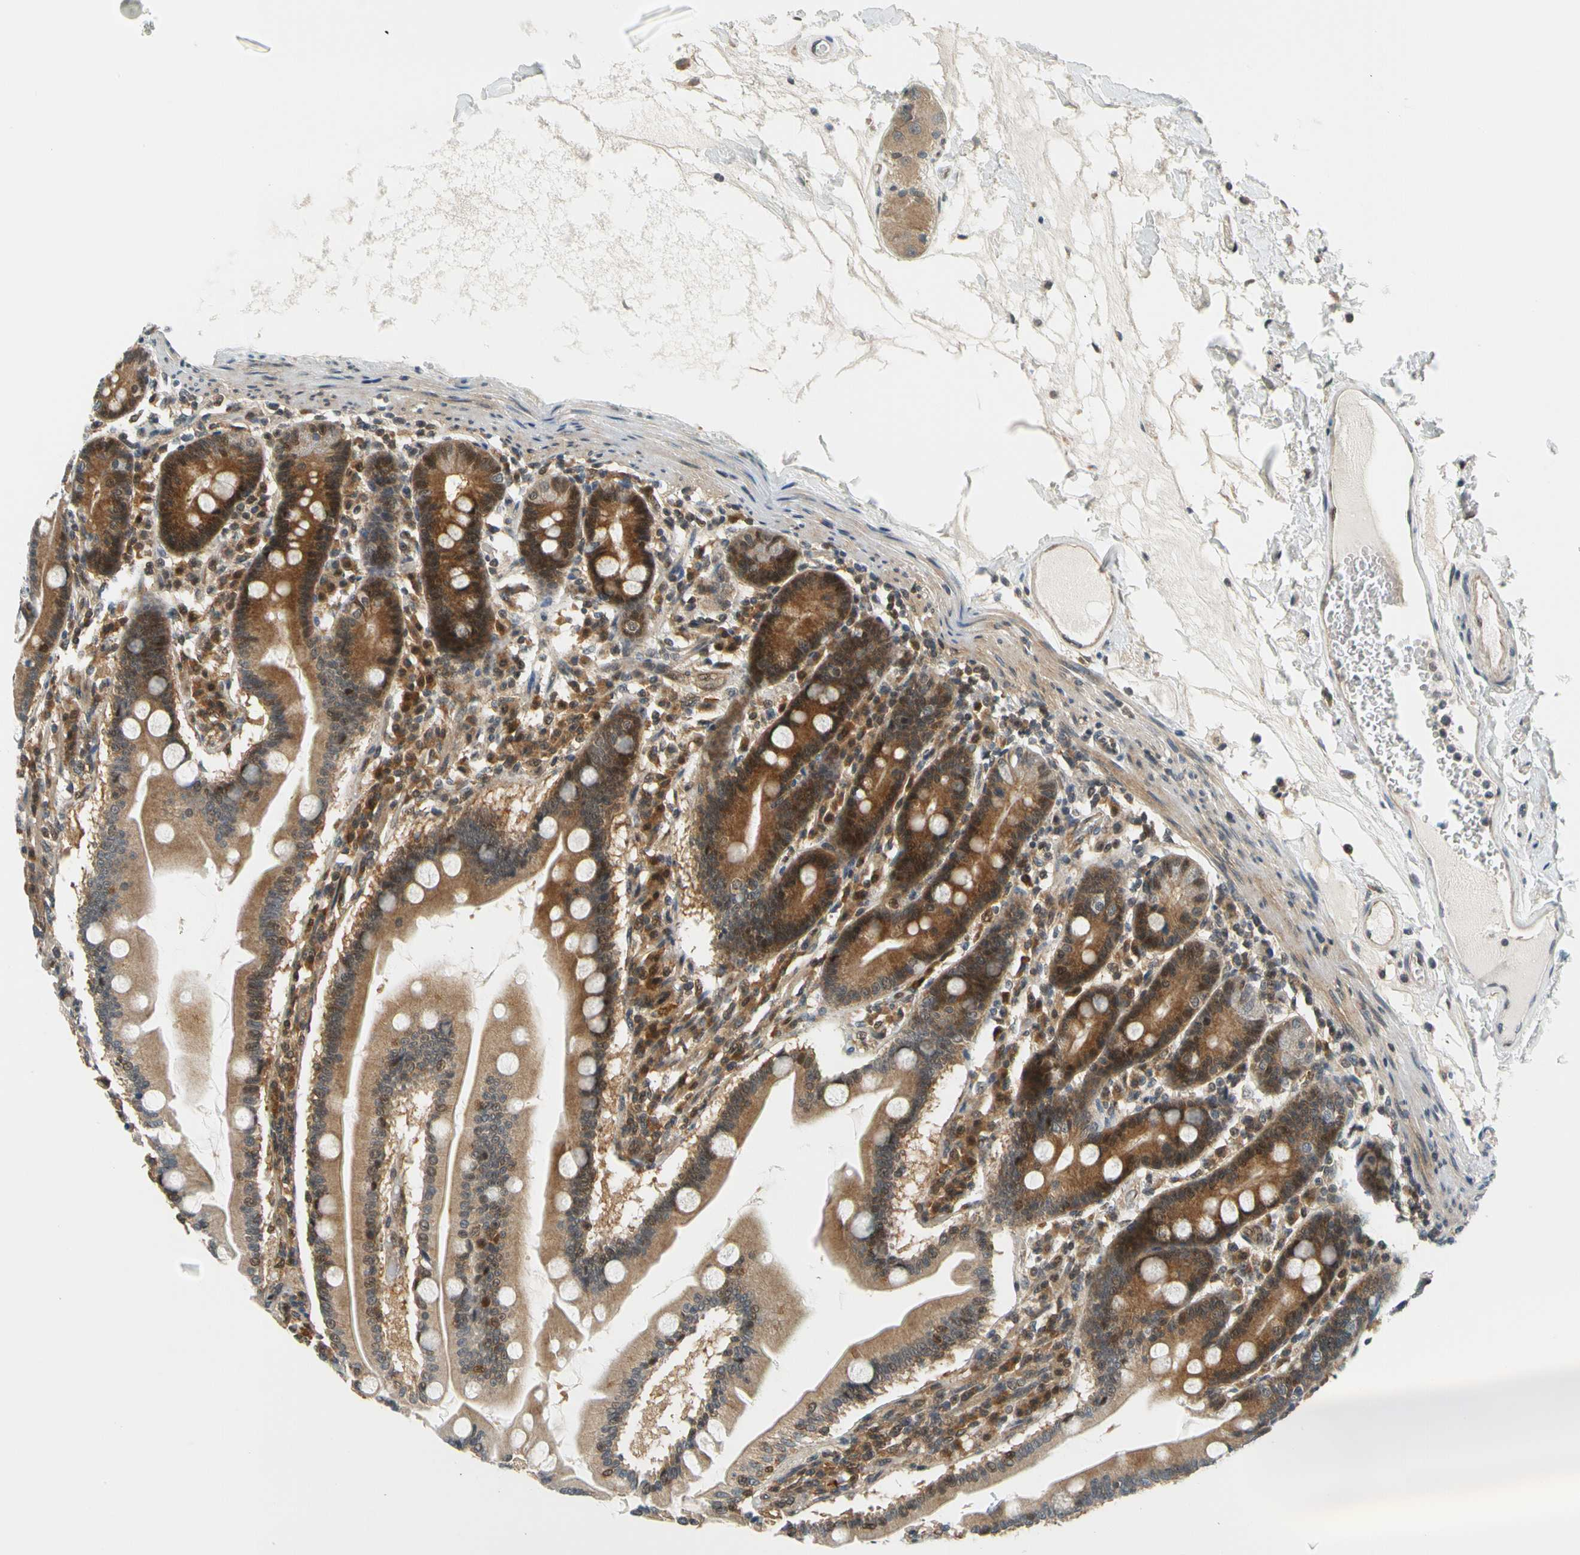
{"staining": {"intensity": "strong", "quantity": ">75%", "location": "cytoplasmic/membranous,nuclear"}, "tissue": "duodenum", "cell_type": "Glandular cells", "image_type": "normal", "snomed": [{"axis": "morphology", "description": "Normal tissue, NOS"}, {"axis": "topography", "description": "Duodenum"}], "caption": "Immunohistochemical staining of normal human duodenum reveals high levels of strong cytoplasmic/membranous,nuclear staining in about >75% of glandular cells.", "gene": "MAPK9", "patient": {"sex": "female", "age": 64}}